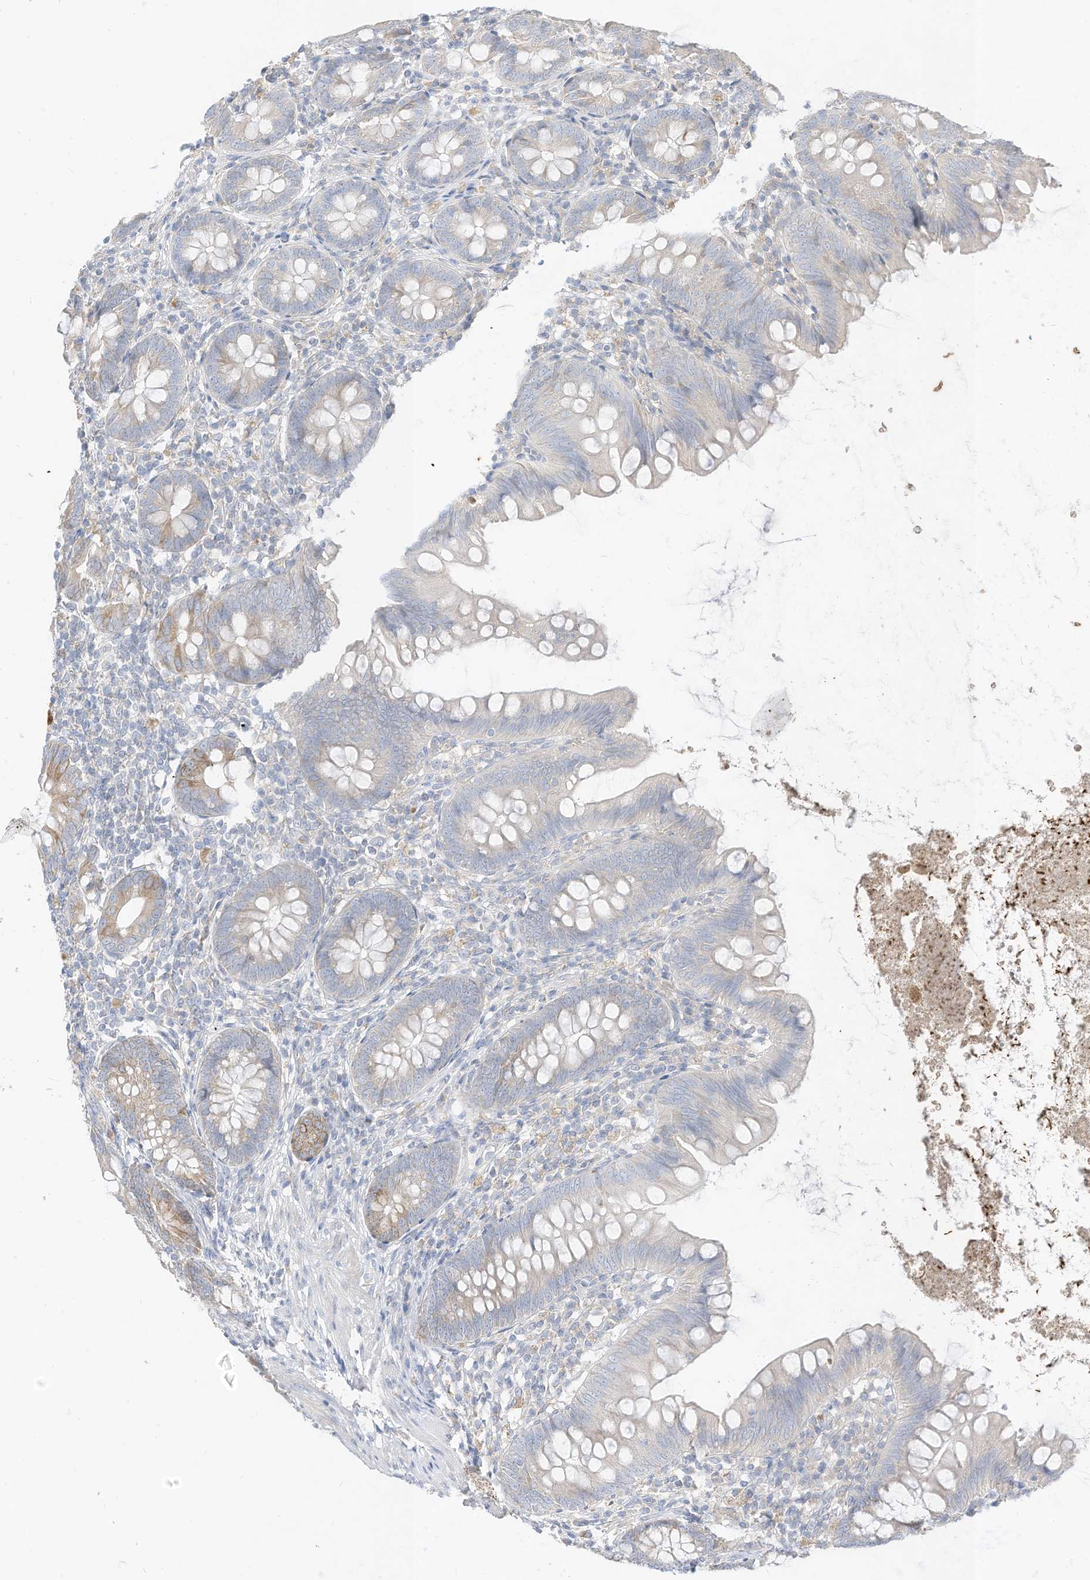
{"staining": {"intensity": "moderate", "quantity": "25%-75%", "location": "cytoplasmic/membranous"}, "tissue": "appendix", "cell_type": "Glandular cells", "image_type": "normal", "snomed": [{"axis": "morphology", "description": "Normal tissue, NOS"}, {"axis": "topography", "description": "Appendix"}], "caption": "Human appendix stained with a brown dye reveals moderate cytoplasmic/membranous positive positivity in approximately 25%-75% of glandular cells.", "gene": "RASA2", "patient": {"sex": "female", "age": 62}}